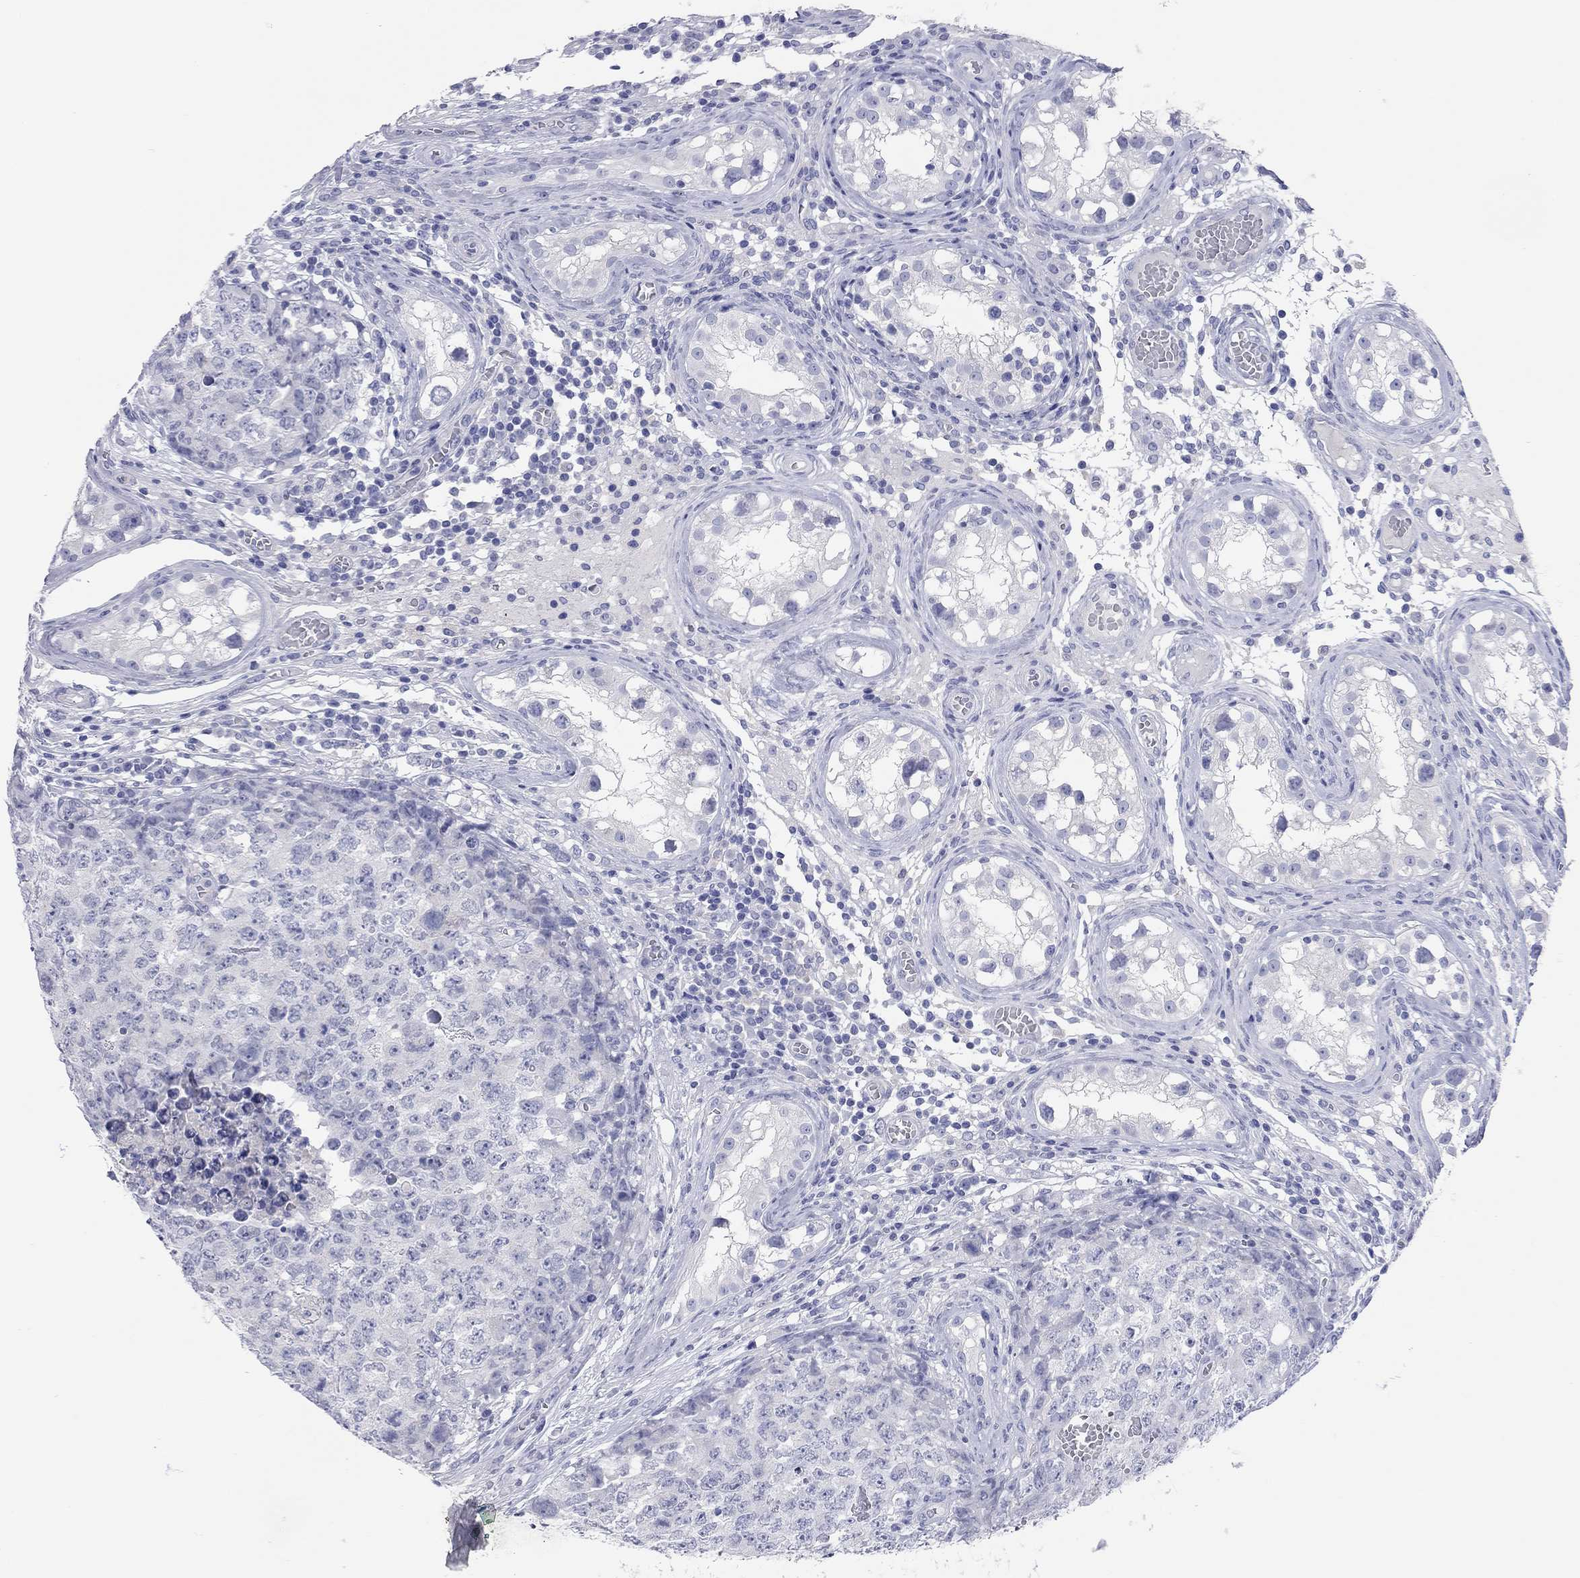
{"staining": {"intensity": "negative", "quantity": "none", "location": "none"}, "tissue": "testis cancer", "cell_type": "Tumor cells", "image_type": "cancer", "snomed": [{"axis": "morphology", "description": "Carcinoma, Embryonal, NOS"}, {"axis": "topography", "description": "Testis"}], "caption": "High power microscopy histopathology image of an IHC photomicrograph of testis embryonal carcinoma, revealing no significant staining in tumor cells.", "gene": "TMEM221", "patient": {"sex": "male", "age": 23}}